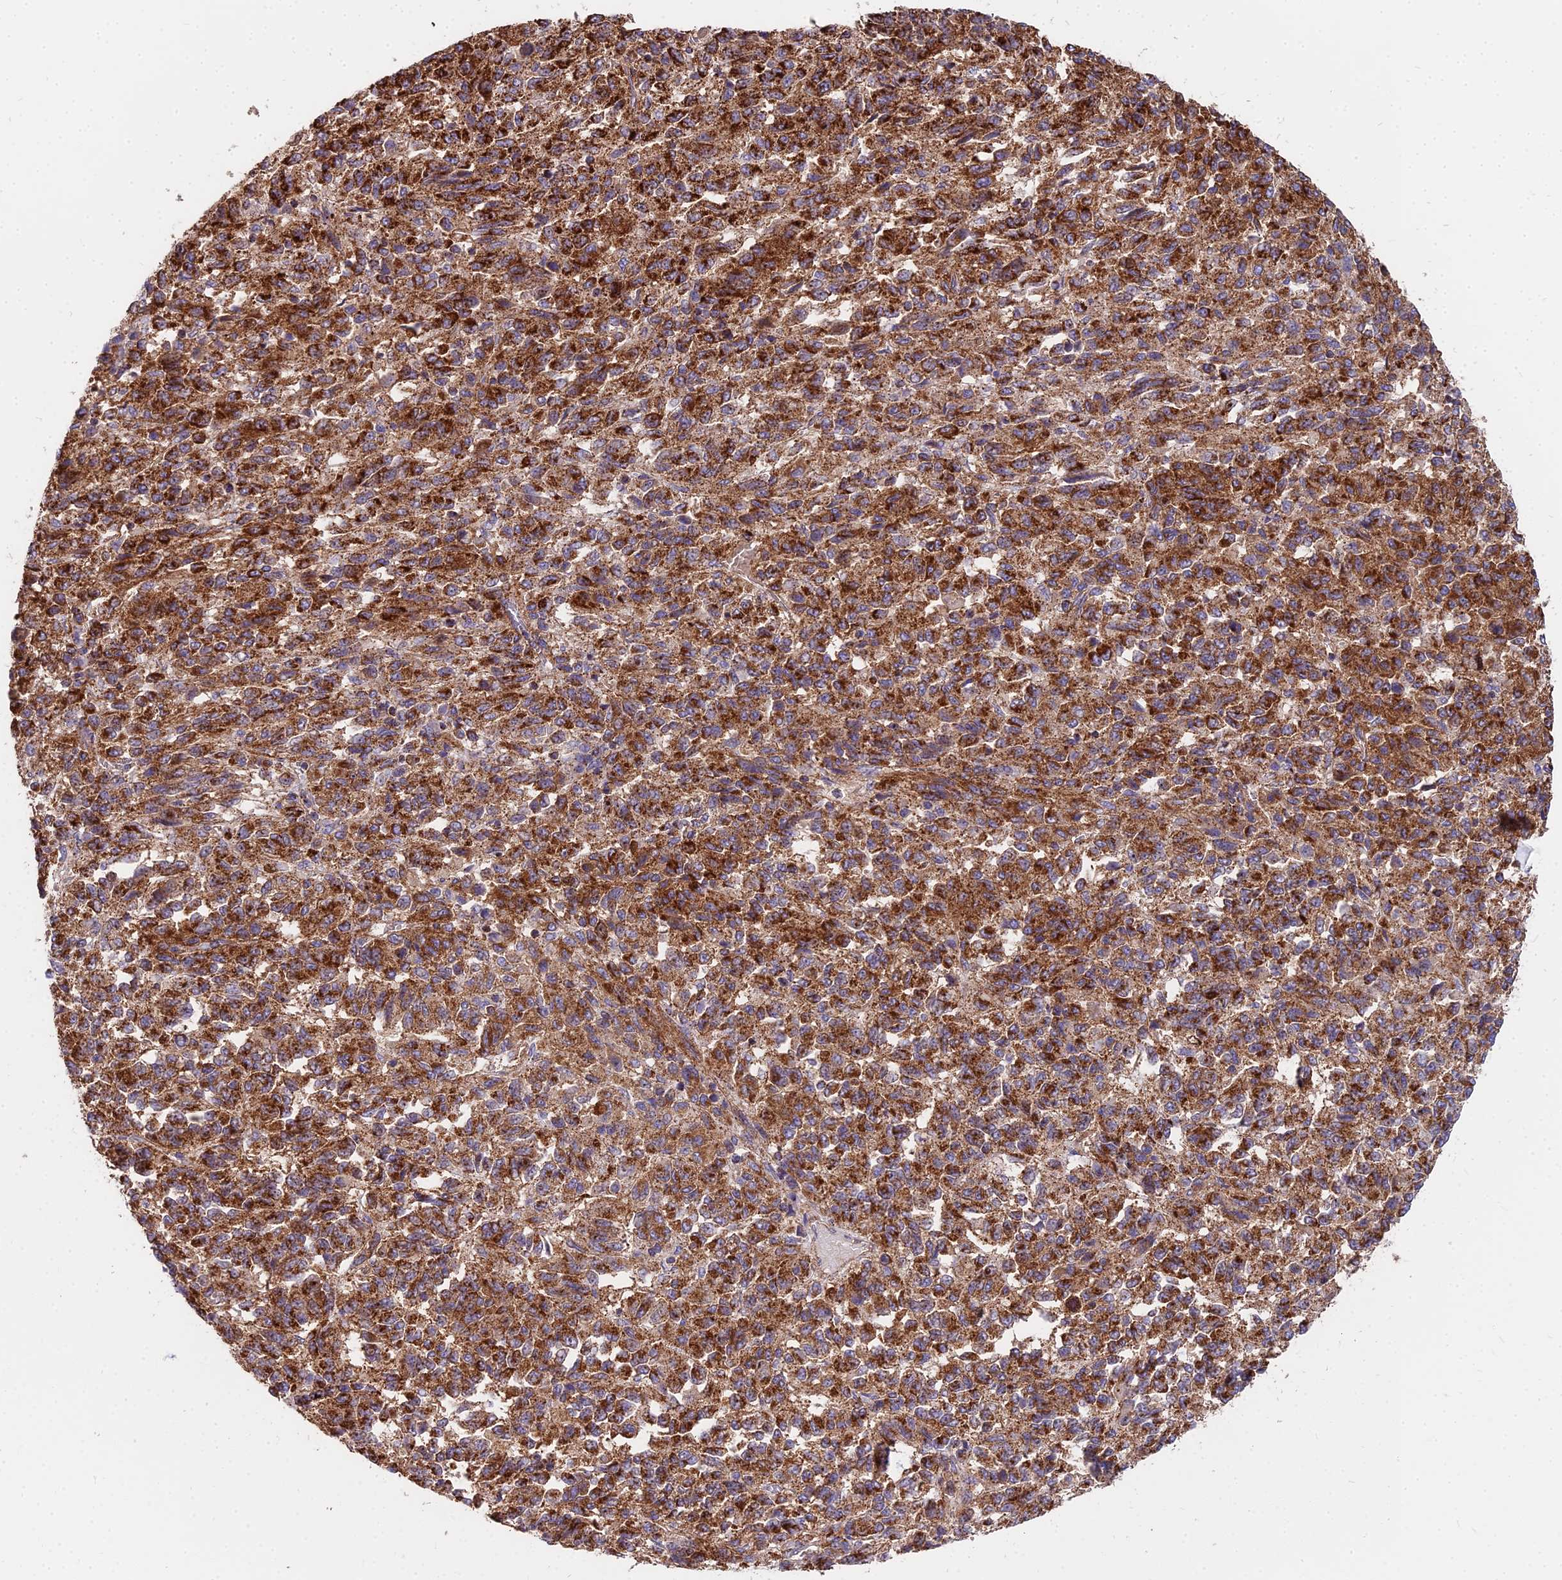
{"staining": {"intensity": "strong", "quantity": ">75%", "location": "cytoplasmic/membranous"}, "tissue": "melanoma", "cell_type": "Tumor cells", "image_type": "cancer", "snomed": [{"axis": "morphology", "description": "Malignant melanoma, Metastatic site"}, {"axis": "topography", "description": "Lung"}], "caption": "Brown immunohistochemical staining in human melanoma demonstrates strong cytoplasmic/membranous staining in approximately >75% of tumor cells.", "gene": "FRMPD1", "patient": {"sex": "male", "age": 64}}